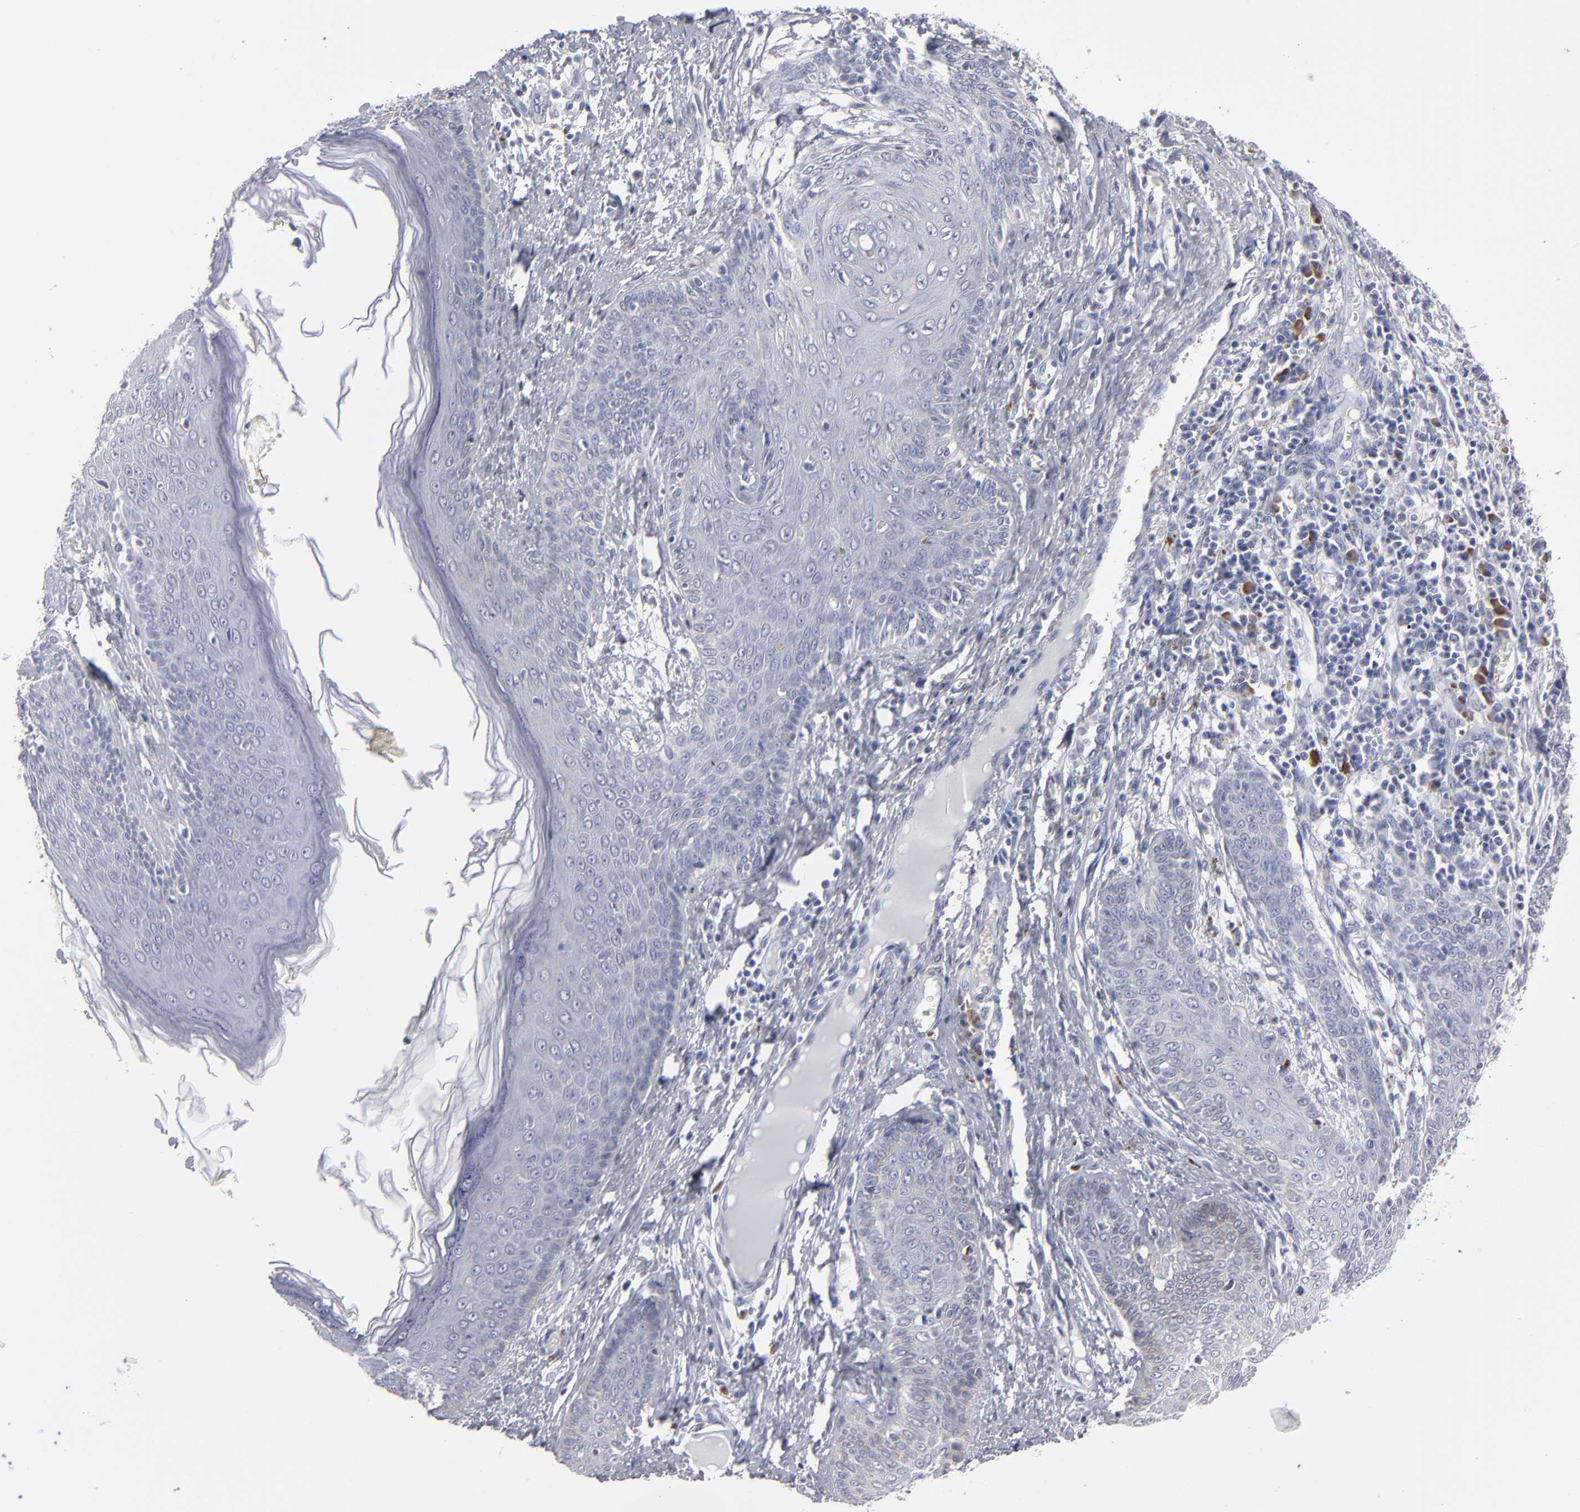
{"staining": {"intensity": "negative", "quantity": "none", "location": "none"}, "tissue": "skin cancer", "cell_type": "Tumor cells", "image_type": "cancer", "snomed": [{"axis": "morphology", "description": "Basal cell carcinoma"}, {"axis": "topography", "description": "Skin"}], "caption": "Tumor cells are negative for protein expression in human skin basal cell carcinoma. (DAB immunohistochemistry (IHC), high magnification).", "gene": "CCDC80", "patient": {"sex": "female", "age": 64}}